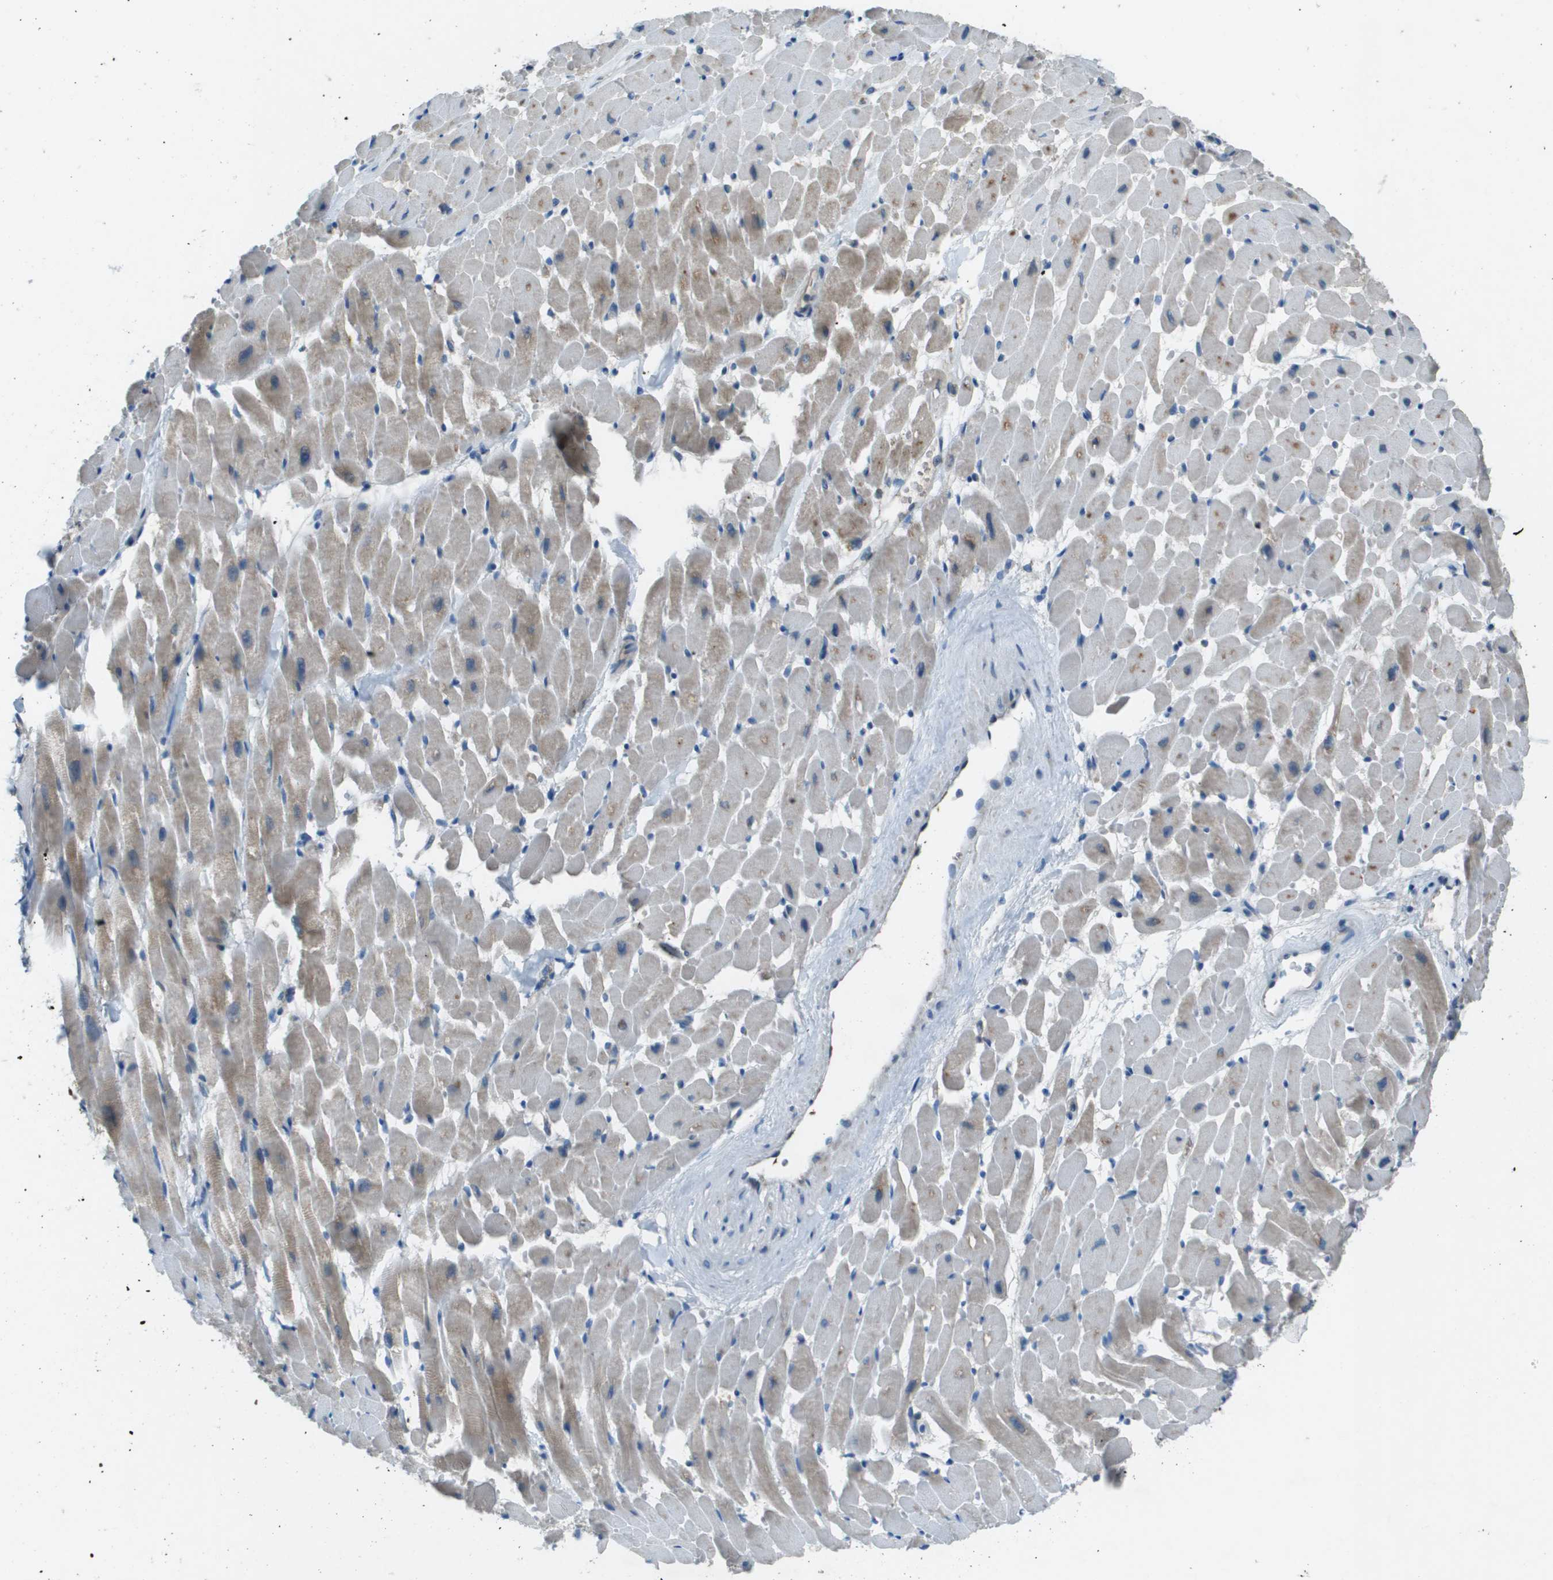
{"staining": {"intensity": "moderate", "quantity": "<25%", "location": "cytoplasmic/membranous"}, "tissue": "heart muscle", "cell_type": "Cardiomyocytes", "image_type": "normal", "snomed": [{"axis": "morphology", "description": "Normal tissue, NOS"}, {"axis": "topography", "description": "Heart"}], "caption": "Immunohistochemistry (DAB) staining of unremarkable human heart muscle shows moderate cytoplasmic/membranous protein positivity in about <25% of cardiomyocytes.", "gene": "CAMK4", "patient": {"sex": "male", "age": 45}}